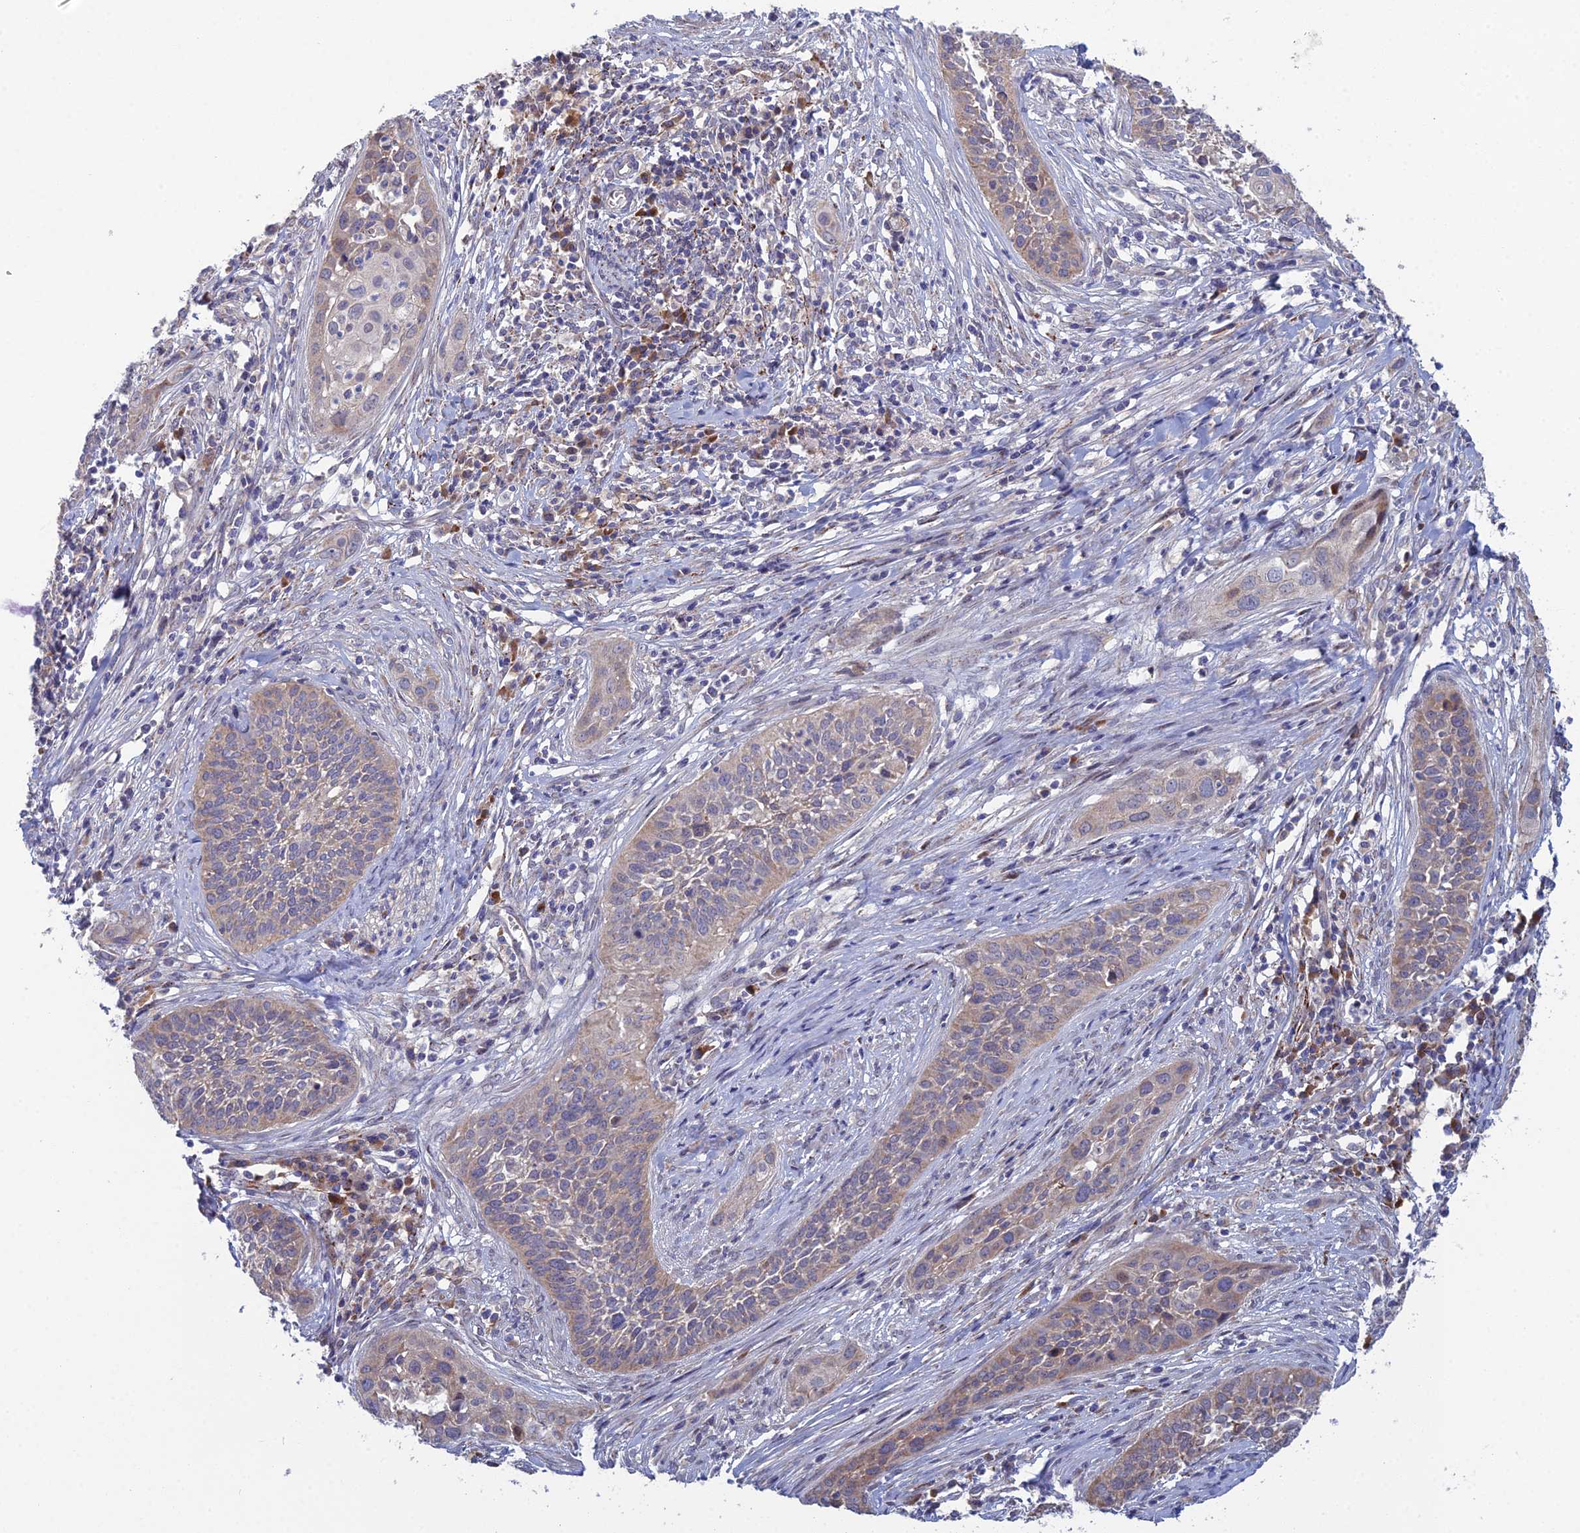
{"staining": {"intensity": "negative", "quantity": "none", "location": "none"}, "tissue": "cervical cancer", "cell_type": "Tumor cells", "image_type": "cancer", "snomed": [{"axis": "morphology", "description": "Squamous cell carcinoma, NOS"}, {"axis": "topography", "description": "Cervix"}], "caption": "An immunohistochemistry (IHC) photomicrograph of cervical cancer (squamous cell carcinoma) is shown. There is no staining in tumor cells of cervical cancer (squamous cell carcinoma).", "gene": "ARL16", "patient": {"sex": "female", "age": 34}}